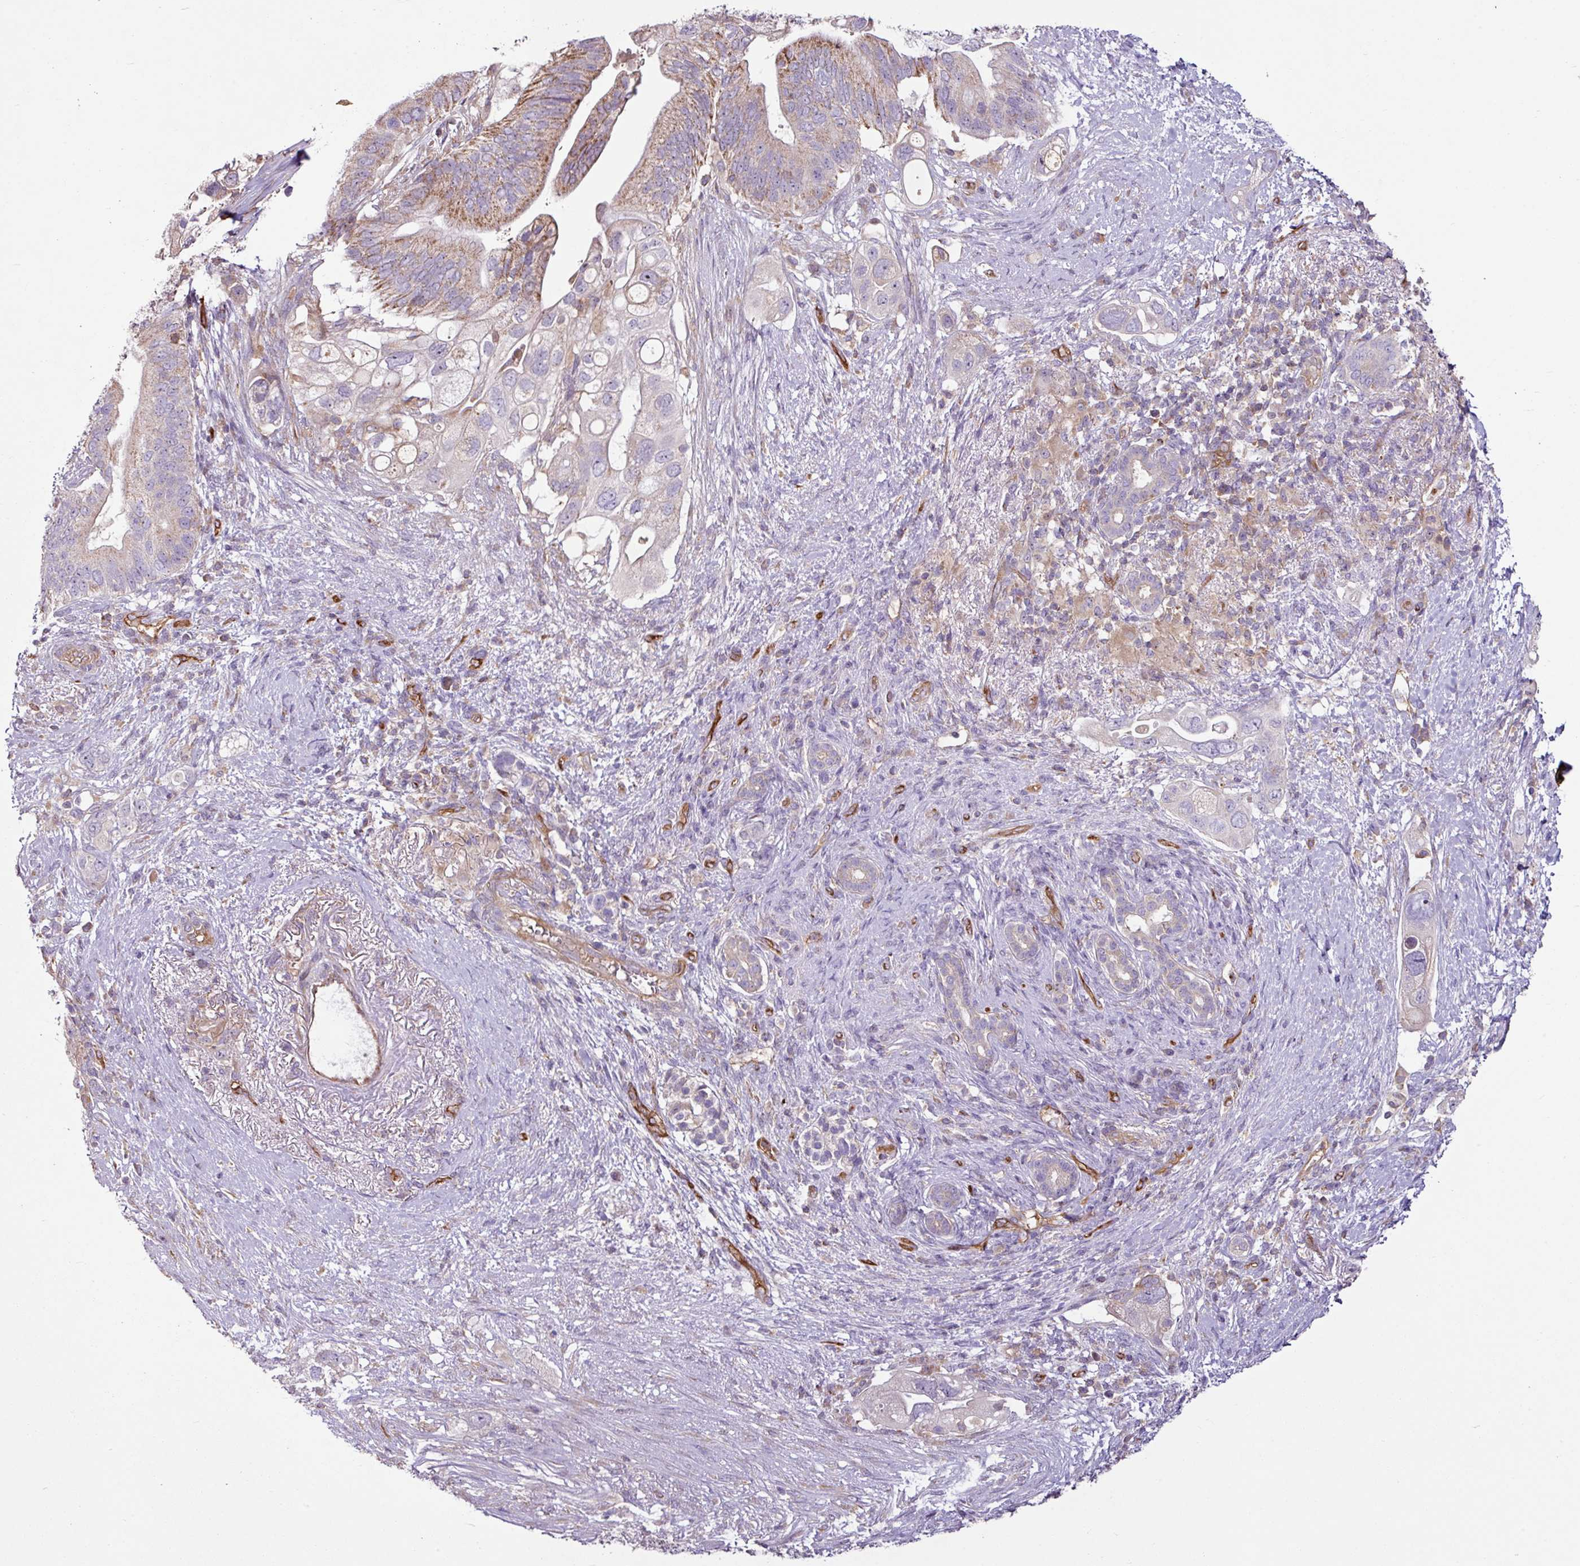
{"staining": {"intensity": "moderate", "quantity": "<25%", "location": "cytoplasmic/membranous"}, "tissue": "pancreatic cancer", "cell_type": "Tumor cells", "image_type": "cancer", "snomed": [{"axis": "morphology", "description": "Adenocarcinoma, NOS"}, {"axis": "topography", "description": "Pancreas"}], "caption": "Protein staining by immunohistochemistry demonstrates moderate cytoplasmic/membranous expression in approximately <25% of tumor cells in pancreatic cancer (adenocarcinoma).", "gene": "ZNF106", "patient": {"sex": "female", "age": 72}}